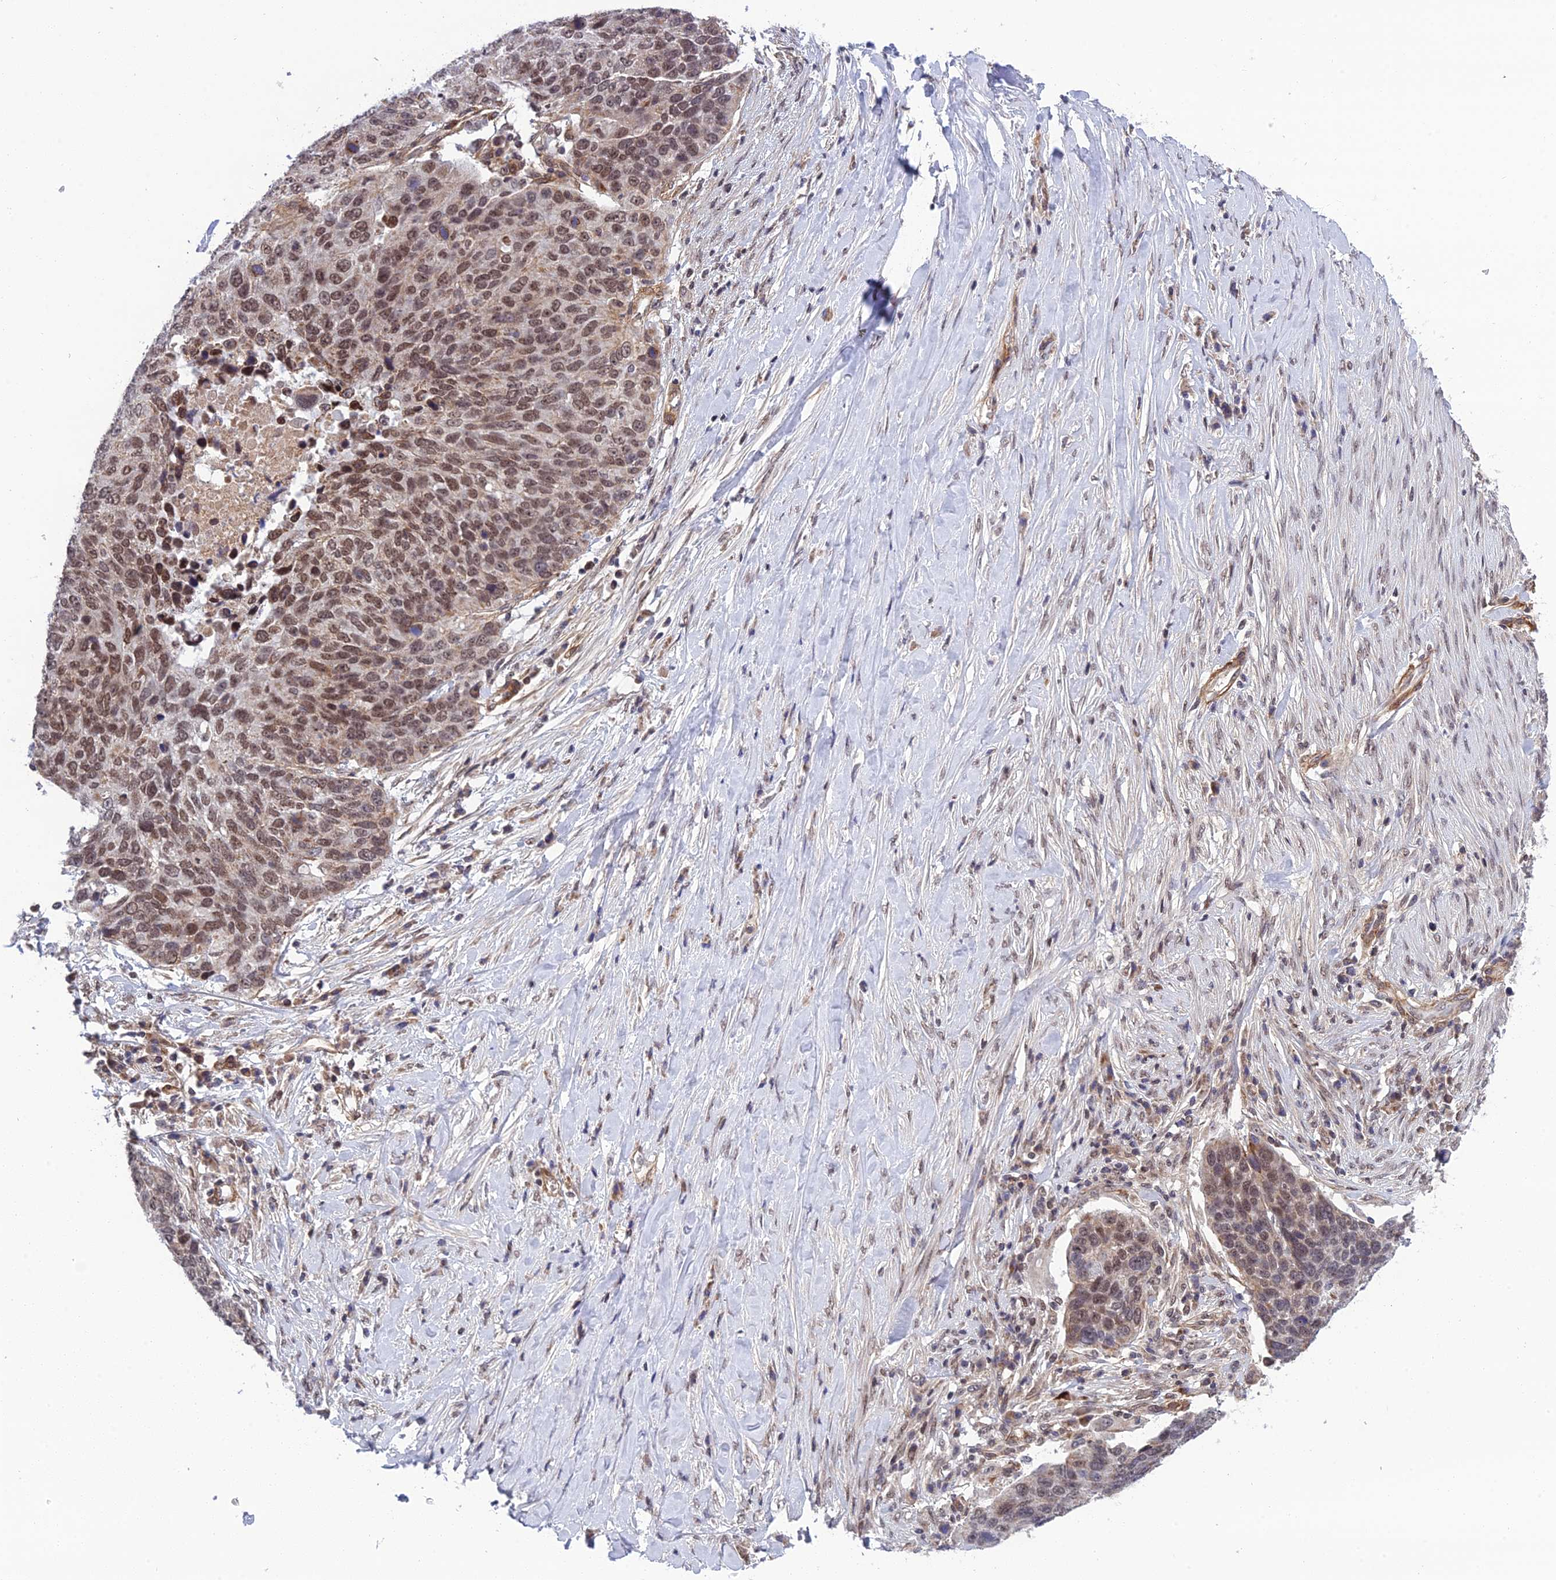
{"staining": {"intensity": "moderate", "quantity": ">75%", "location": "nuclear"}, "tissue": "lung cancer", "cell_type": "Tumor cells", "image_type": "cancer", "snomed": [{"axis": "morphology", "description": "Normal tissue, NOS"}, {"axis": "morphology", "description": "Squamous cell carcinoma, NOS"}, {"axis": "topography", "description": "Lymph node"}, {"axis": "topography", "description": "Lung"}], "caption": "A photomicrograph of human lung squamous cell carcinoma stained for a protein demonstrates moderate nuclear brown staining in tumor cells.", "gene": "REXO1", "patient": {"sex": "male", "age": 66}}